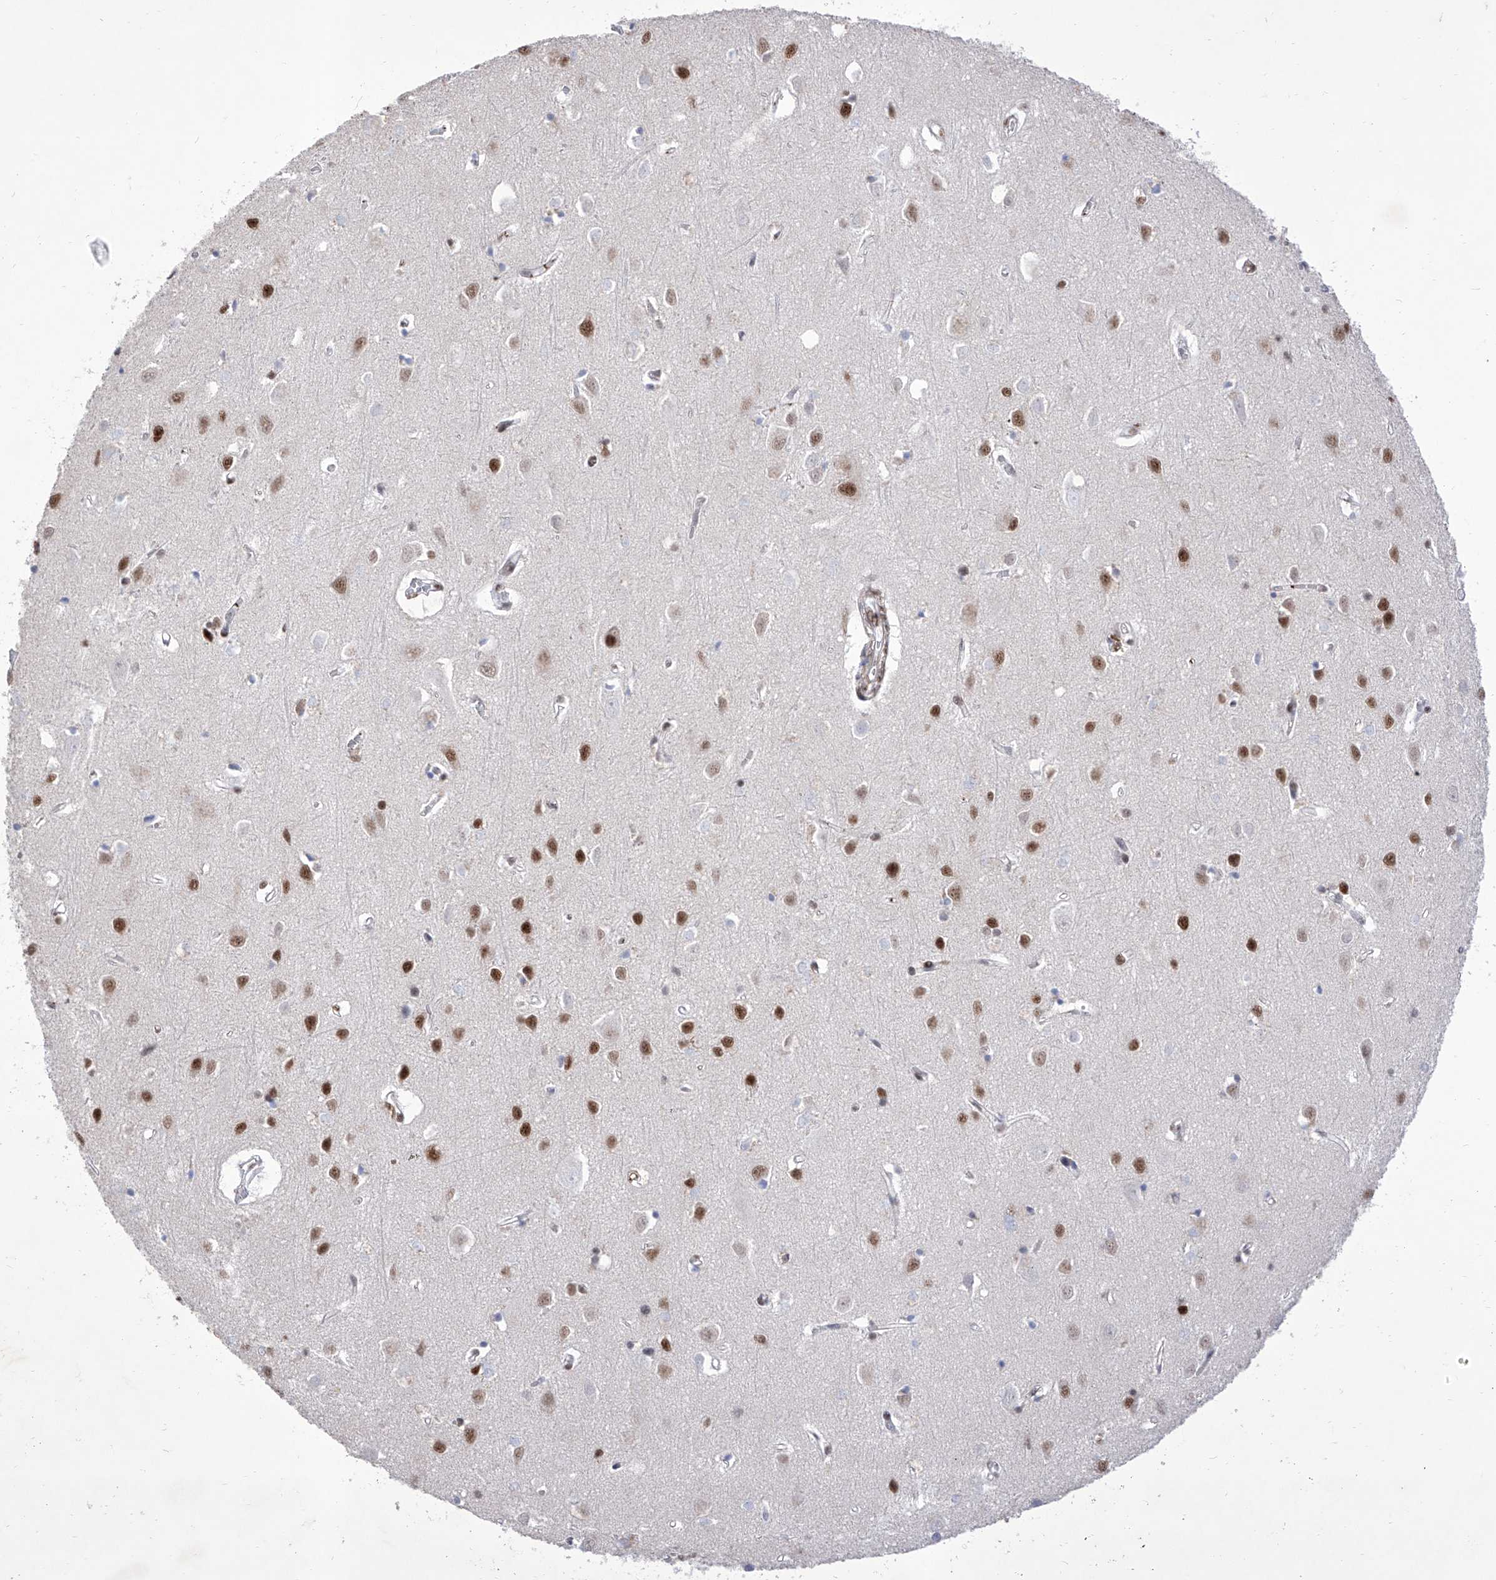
{"staining": {"intensity": "negative", "quantity": "none", "location": "none"}, "tissue": "cerebral cortex", "cell_type": "Endothelial cells", "image_type": "normal", "snomed": [{"axis": "morphology", "description": "Normal tissue, NOS"}, {"axis": "topography", "description": "Cerebral cortex"}], "caption": "Micrograph shows no protein staining in endothelial cells of benign cerebral cortex.", "gene": "ATN1", "patient": {"sex": "female", "age": 64}}